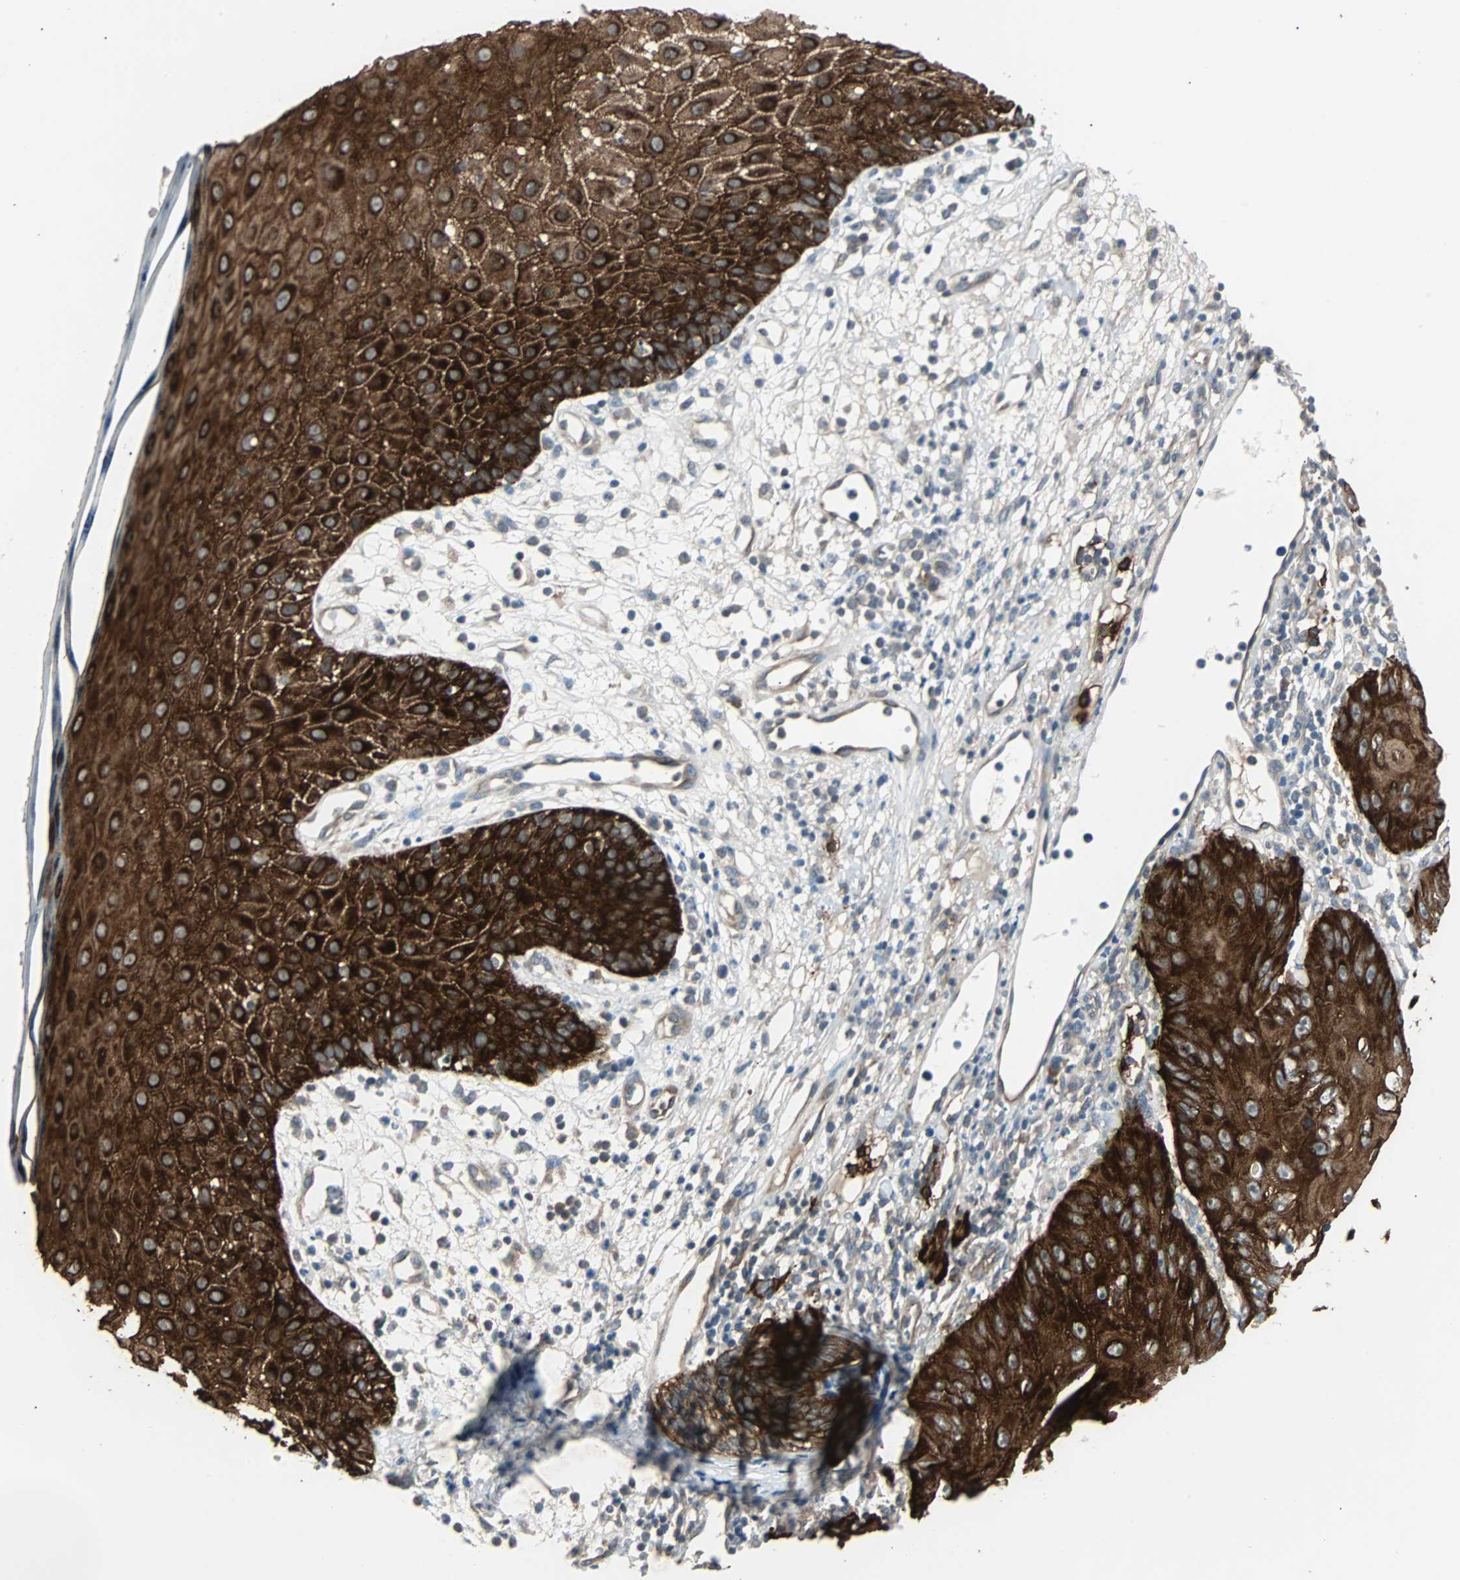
{"staining": {"intensity": "strong", "quantity": ">75%", "location": "cytoplasmic/membranous"}, "tissue": "skin cancer", "cell_type": "Tumor cells", "image_type": "cancer", "snomed": [{"axis": "morphology", "description": "Squamous cell carcinoma, NOS"}, {"axis": "topography", "description": "Skin"}], "caption": "The immunohistochemical stain highlights strong cytoplasmic/membranous staining in tumor cells of skin cancer (squamous cell carcinoma) tissue.", "gene": "CMC2", "patient": {"sex": "female", "age": 78}}